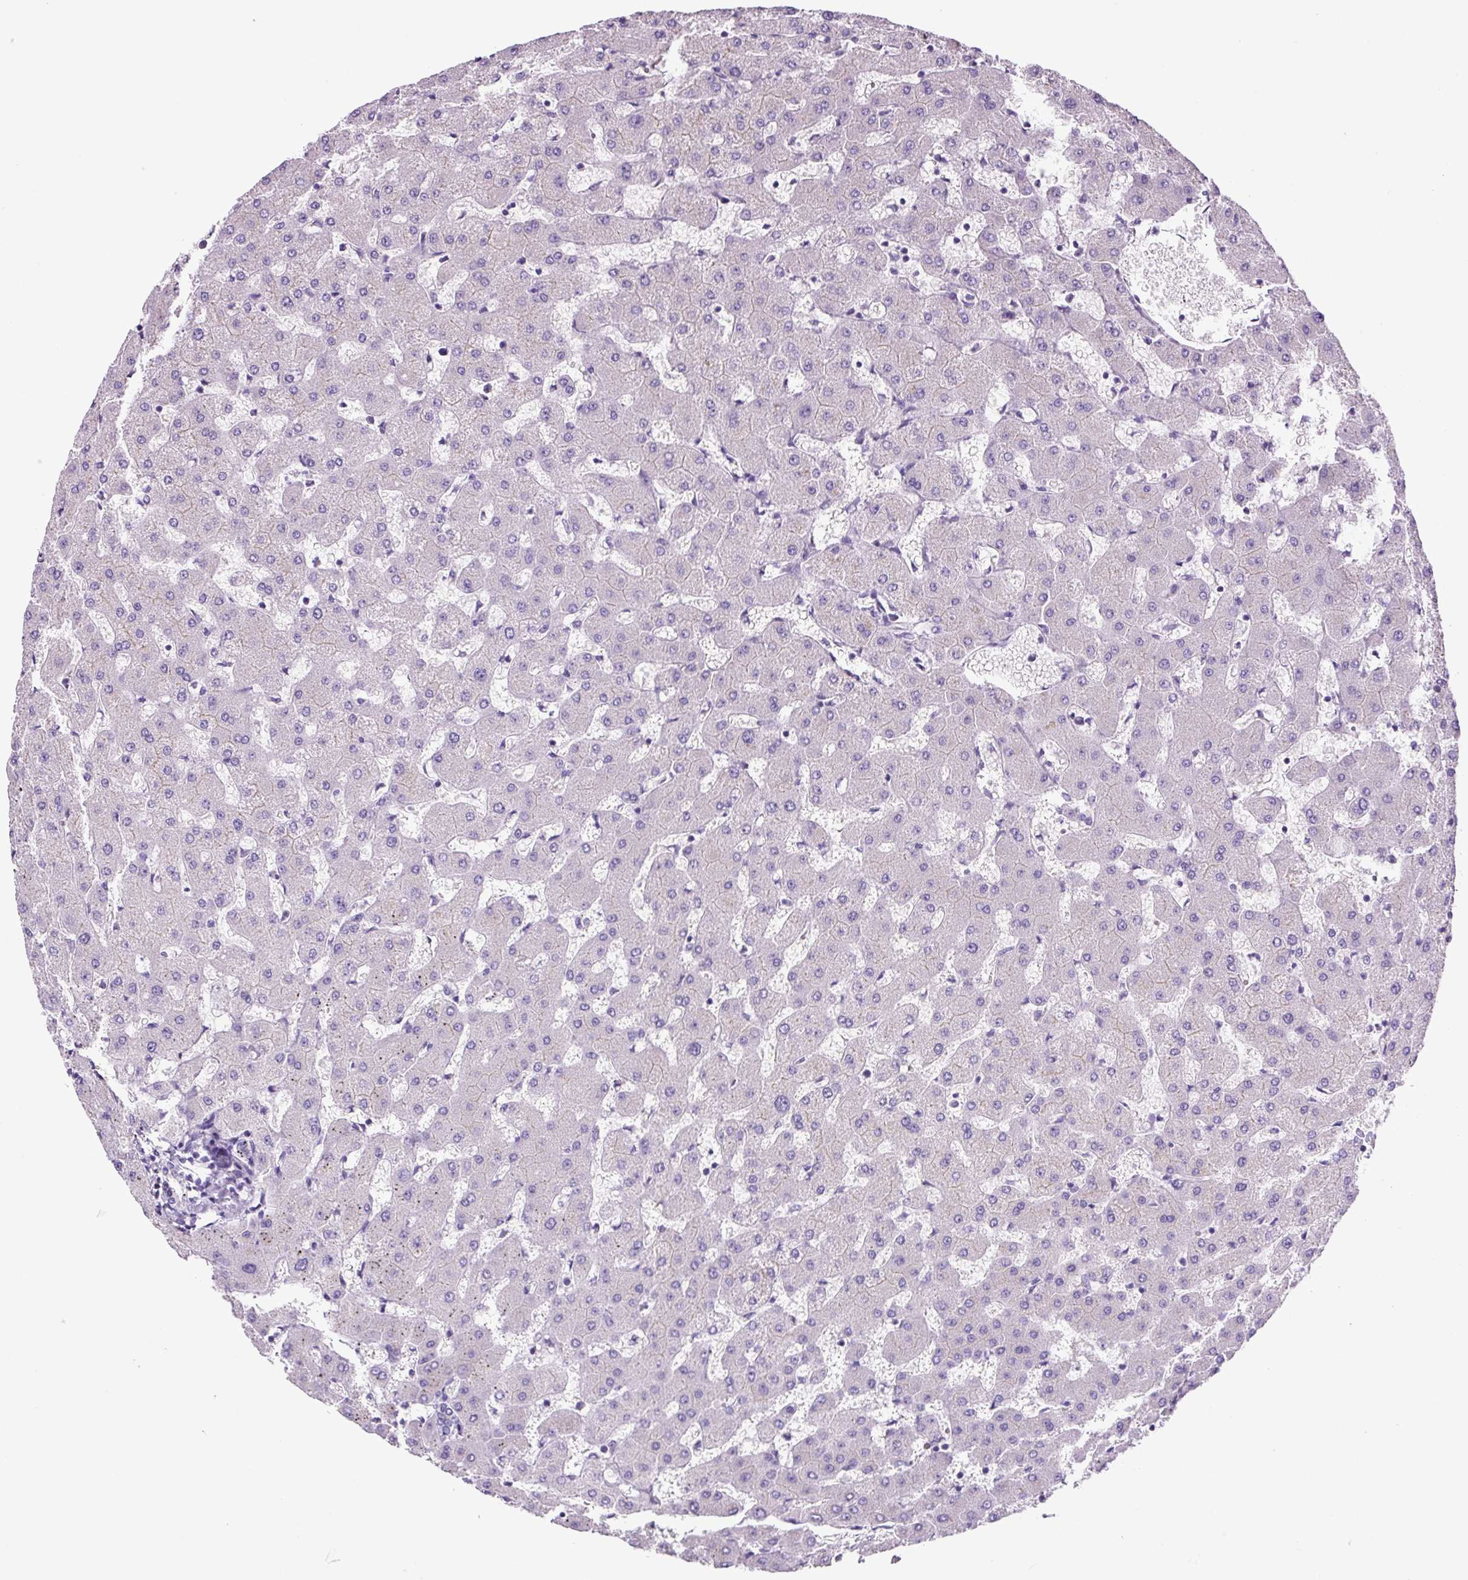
{"staining": {"intensity": "negative", "quantity": "none", "location": "none"}, "tissue": "liver", "cell_type": "Cholangiocytes", "image_type": "normal", "snomed": [{"axis": "morphology", "description": "Normal tissue, NOS"}, {"axis": "topography", "description": "Liver"}], "caption": "A high-resolution photomicrograph shows immunohistochemistry staining of normal liver, which shows no significant expression in cholangiocytes.", "gene": "GORASP1", "patient": {"sex": "female", "age": 63}}